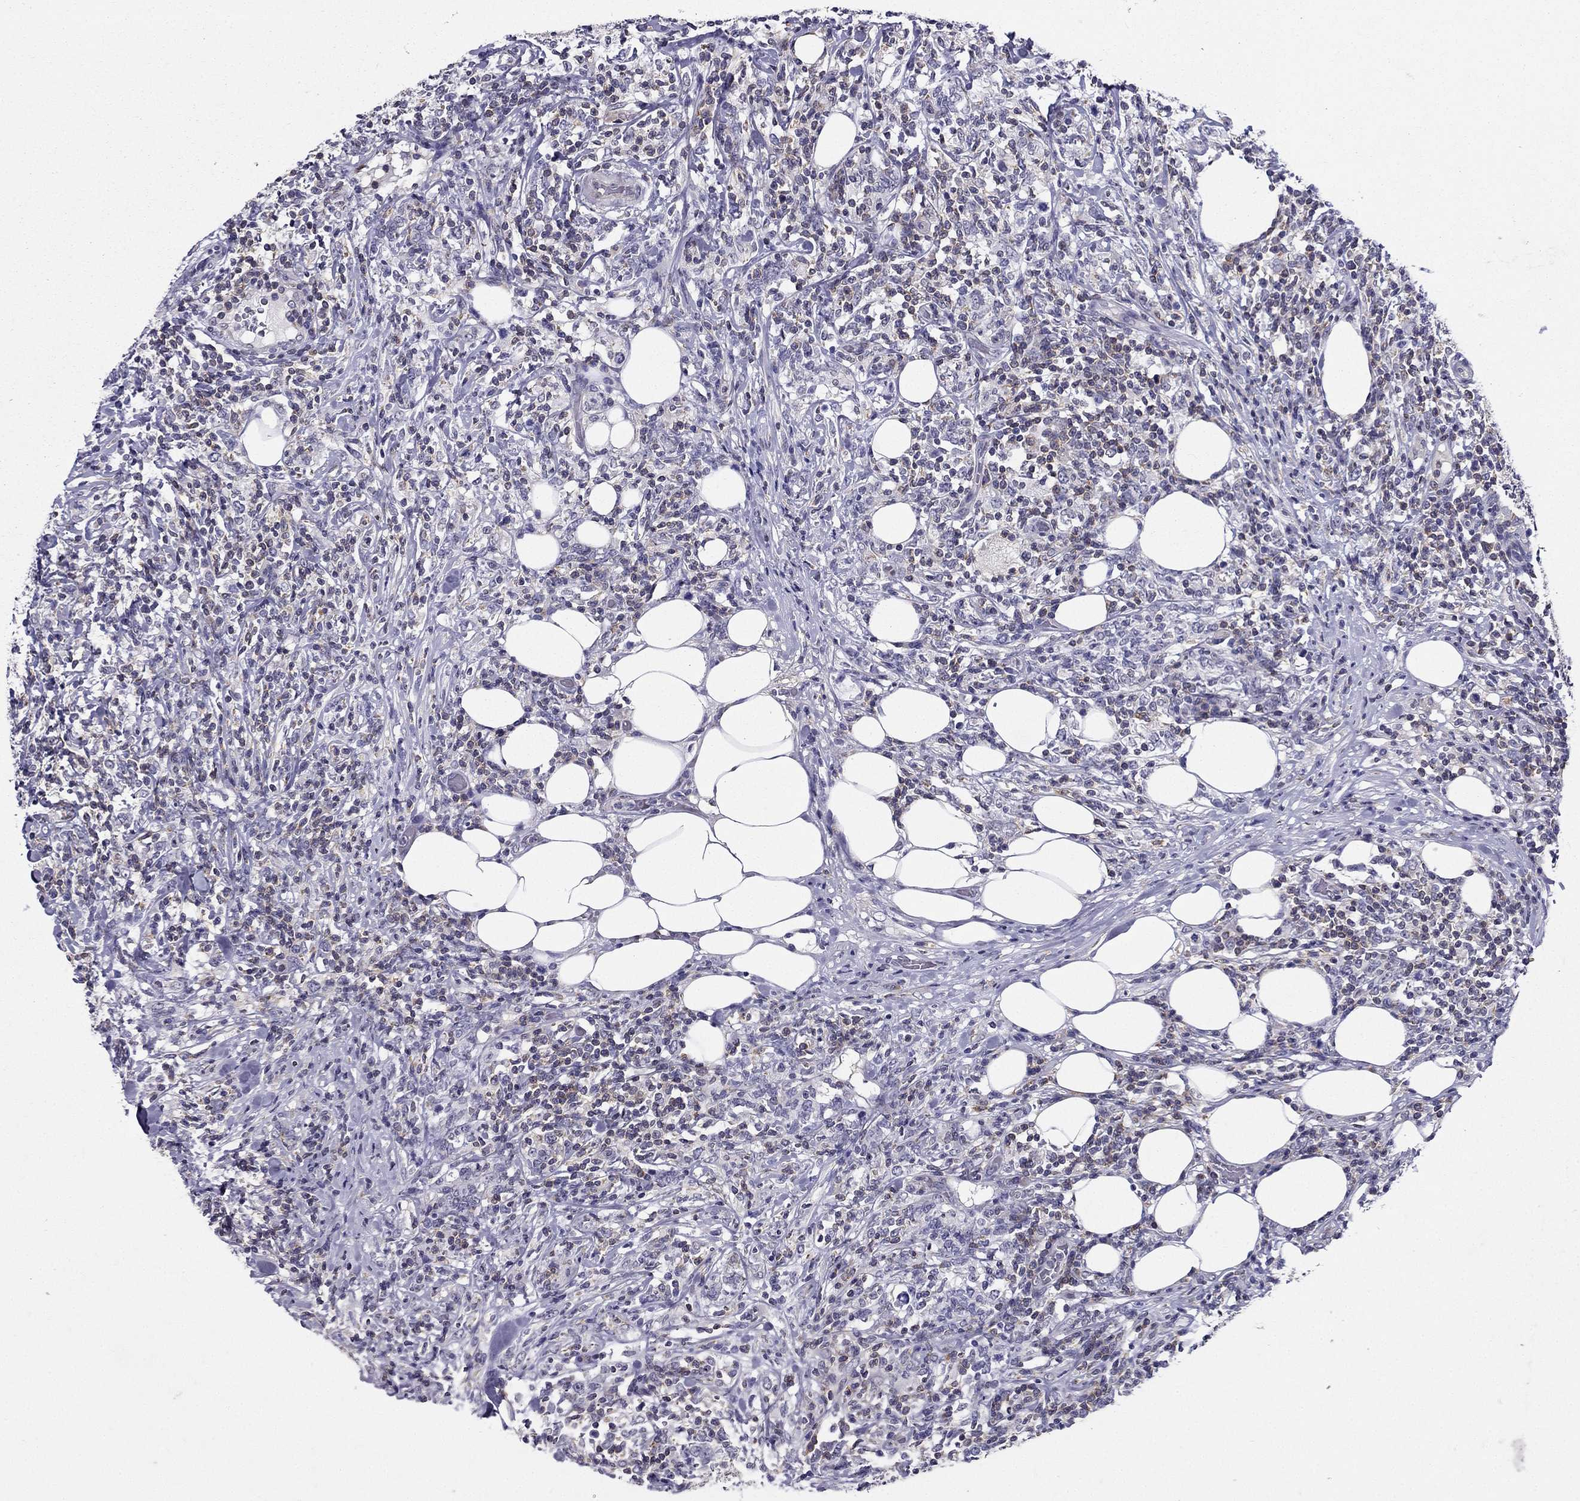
{"staining": {"intensity": "negative", "quantity": "none", "location": "none"}, "tissue": "lymphoma", "cell_type": "Tumor cells", "image_type": "cancer", "snomed": [{"axis": "morphology", "description": "Malignant lymphoma, non-Hodgkin's type, High grade"}, {"axis": "topography", "description": "Lymph node"}], "caption": "Immunohistochemistry (IHC) photomicrograph of neoplastic tissue: human high-grade malignant lymphoma, non-Hodgkin's type stained with DAB reveals no significant protein expression in tumor cells.", "gene": "AAK1", "patient": {"sex": "female", "age": 84}}